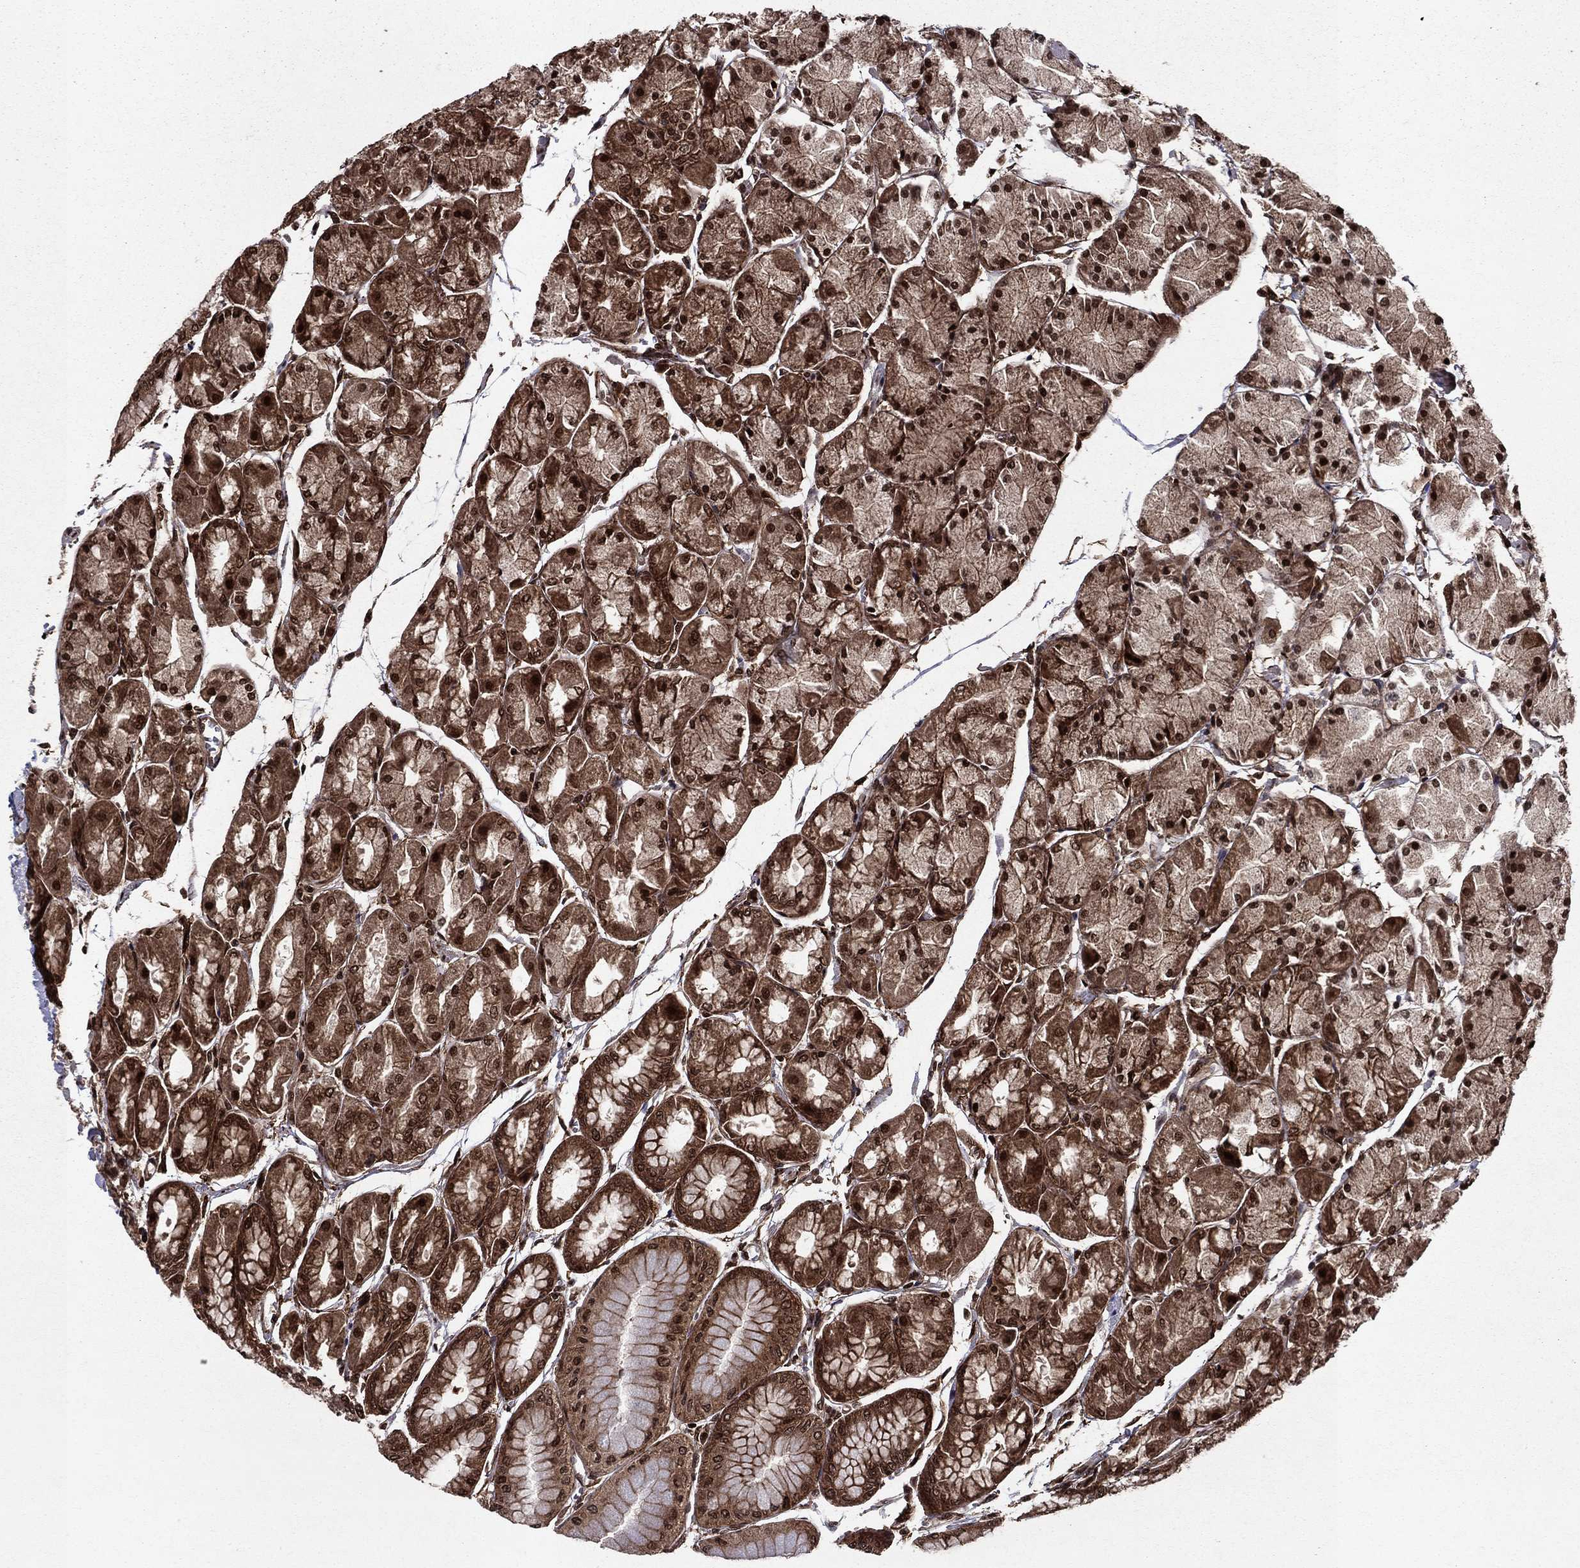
{"staining": {"intensity": "strong", "quantity": ">75%", "location": "cytoplasmic/membranous,nuclear"}, "tissue": "stomach", "cell_type": "Glandular cells", "image_type": "normal", "snomed": [{"axis": "morphology", "description": "Normal tissue, NOS"}, {"axis": "topography", "description": "Stomach, upper"}], "caption": "A micrograph of stomach stained for a protein reveals strong cytoplasmic/membranous,nuclear brown staining in glandular cells. (DAB (3,3'-diaminobenzidine) IHC, brown staining for protein, blue staining for nuclei).", "gene": "SSX2IP", "patient": {"sex": "male", "age": 60}}